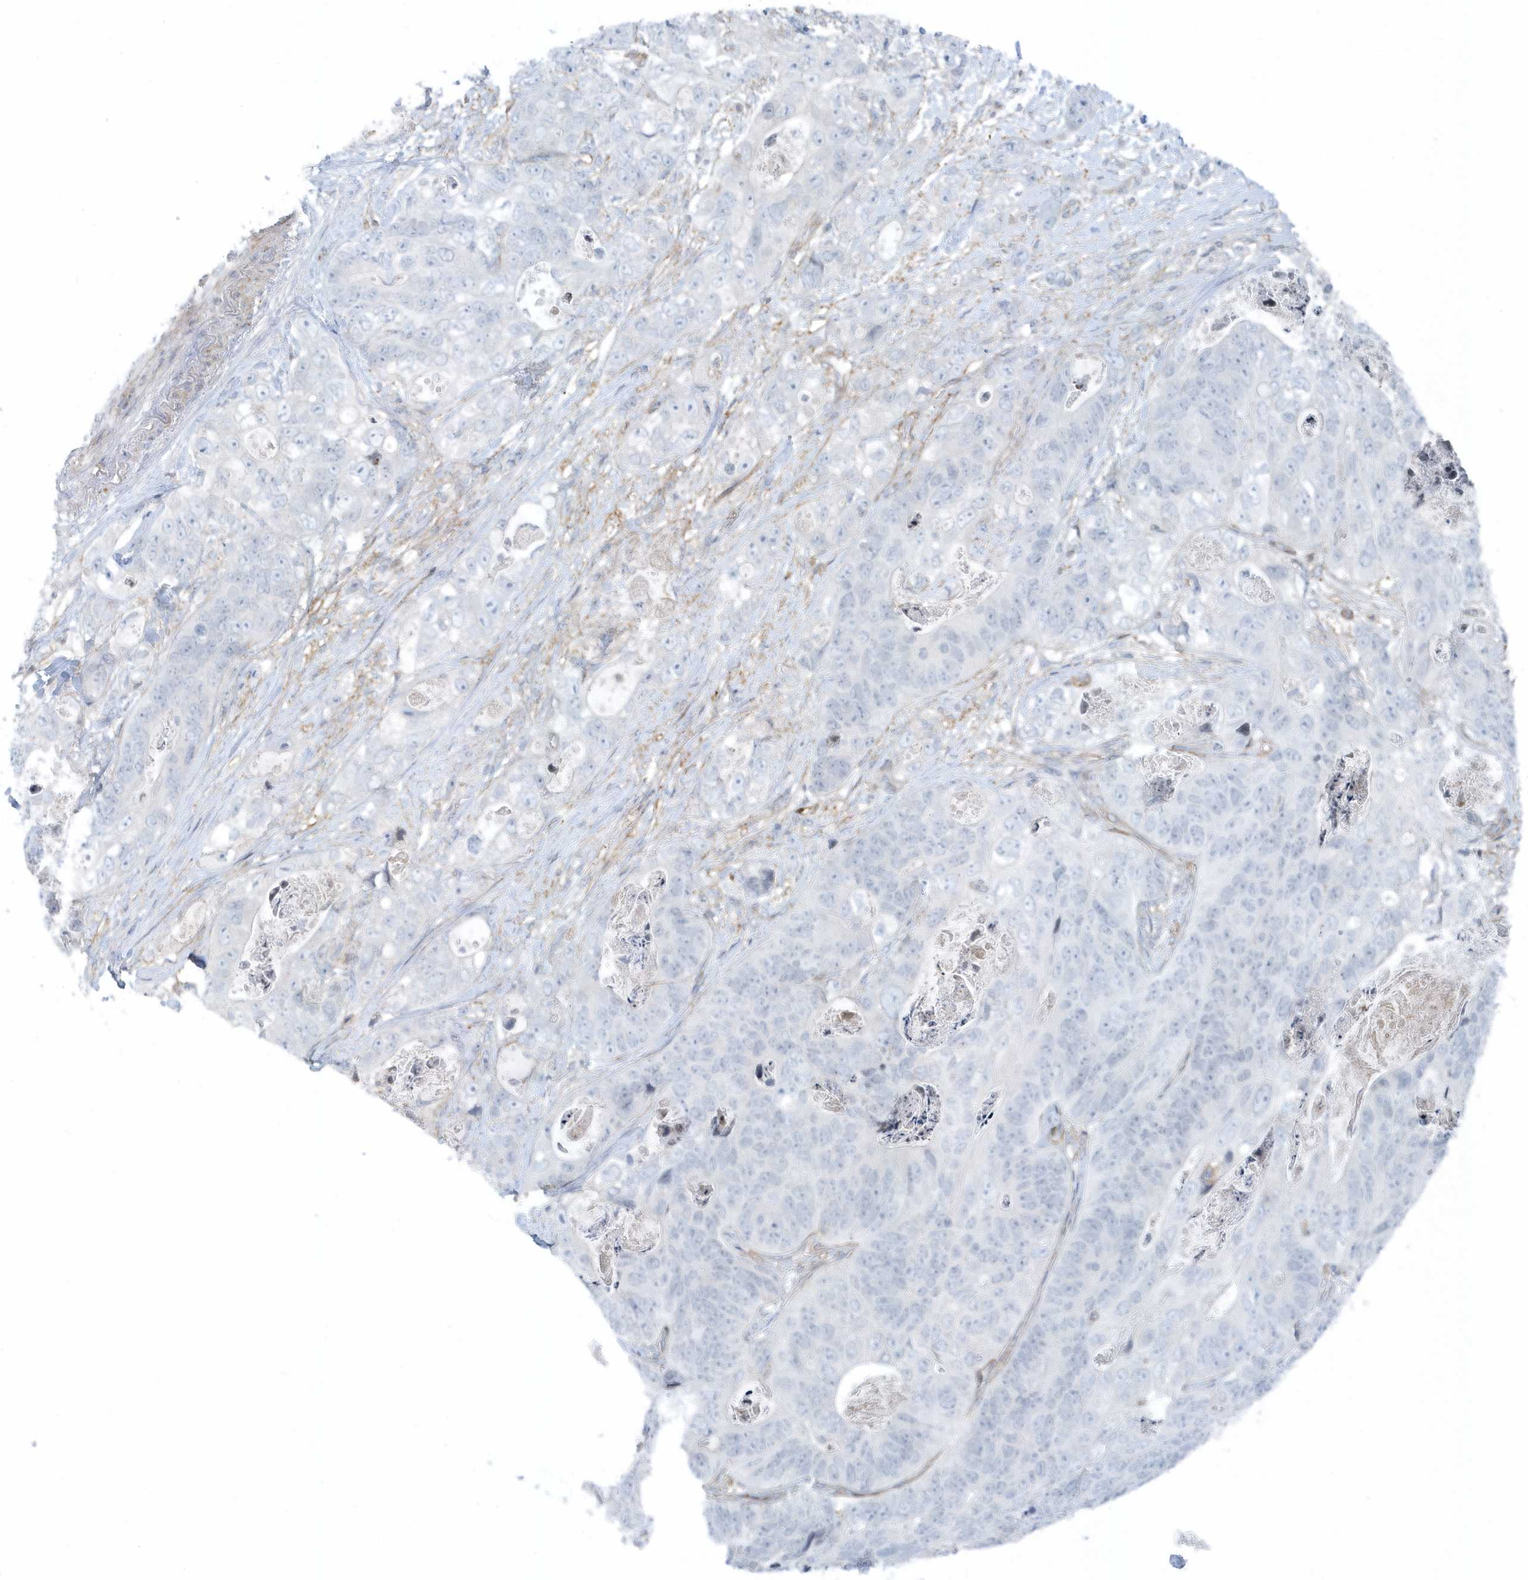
{"staining": {"intensity": "negative", "quantity": "none", "location": "none"}, "tissue": "stomach cancer", "cell_type": "Tumor cells", "image_type": "cancer", "snomed": [{"axis": "morphology", "description": "Adenocarcinoma, NOS"}, {"axis": "topography", "description": "Stomach"}], "caption": "The immunohistochemistry photomicrograph has no significant staining in tumor cells of stomach cancer (adenocarcinoma) tissue.", "gene": "CACNB2", "patient": {"sex": "female", "age": 89}}